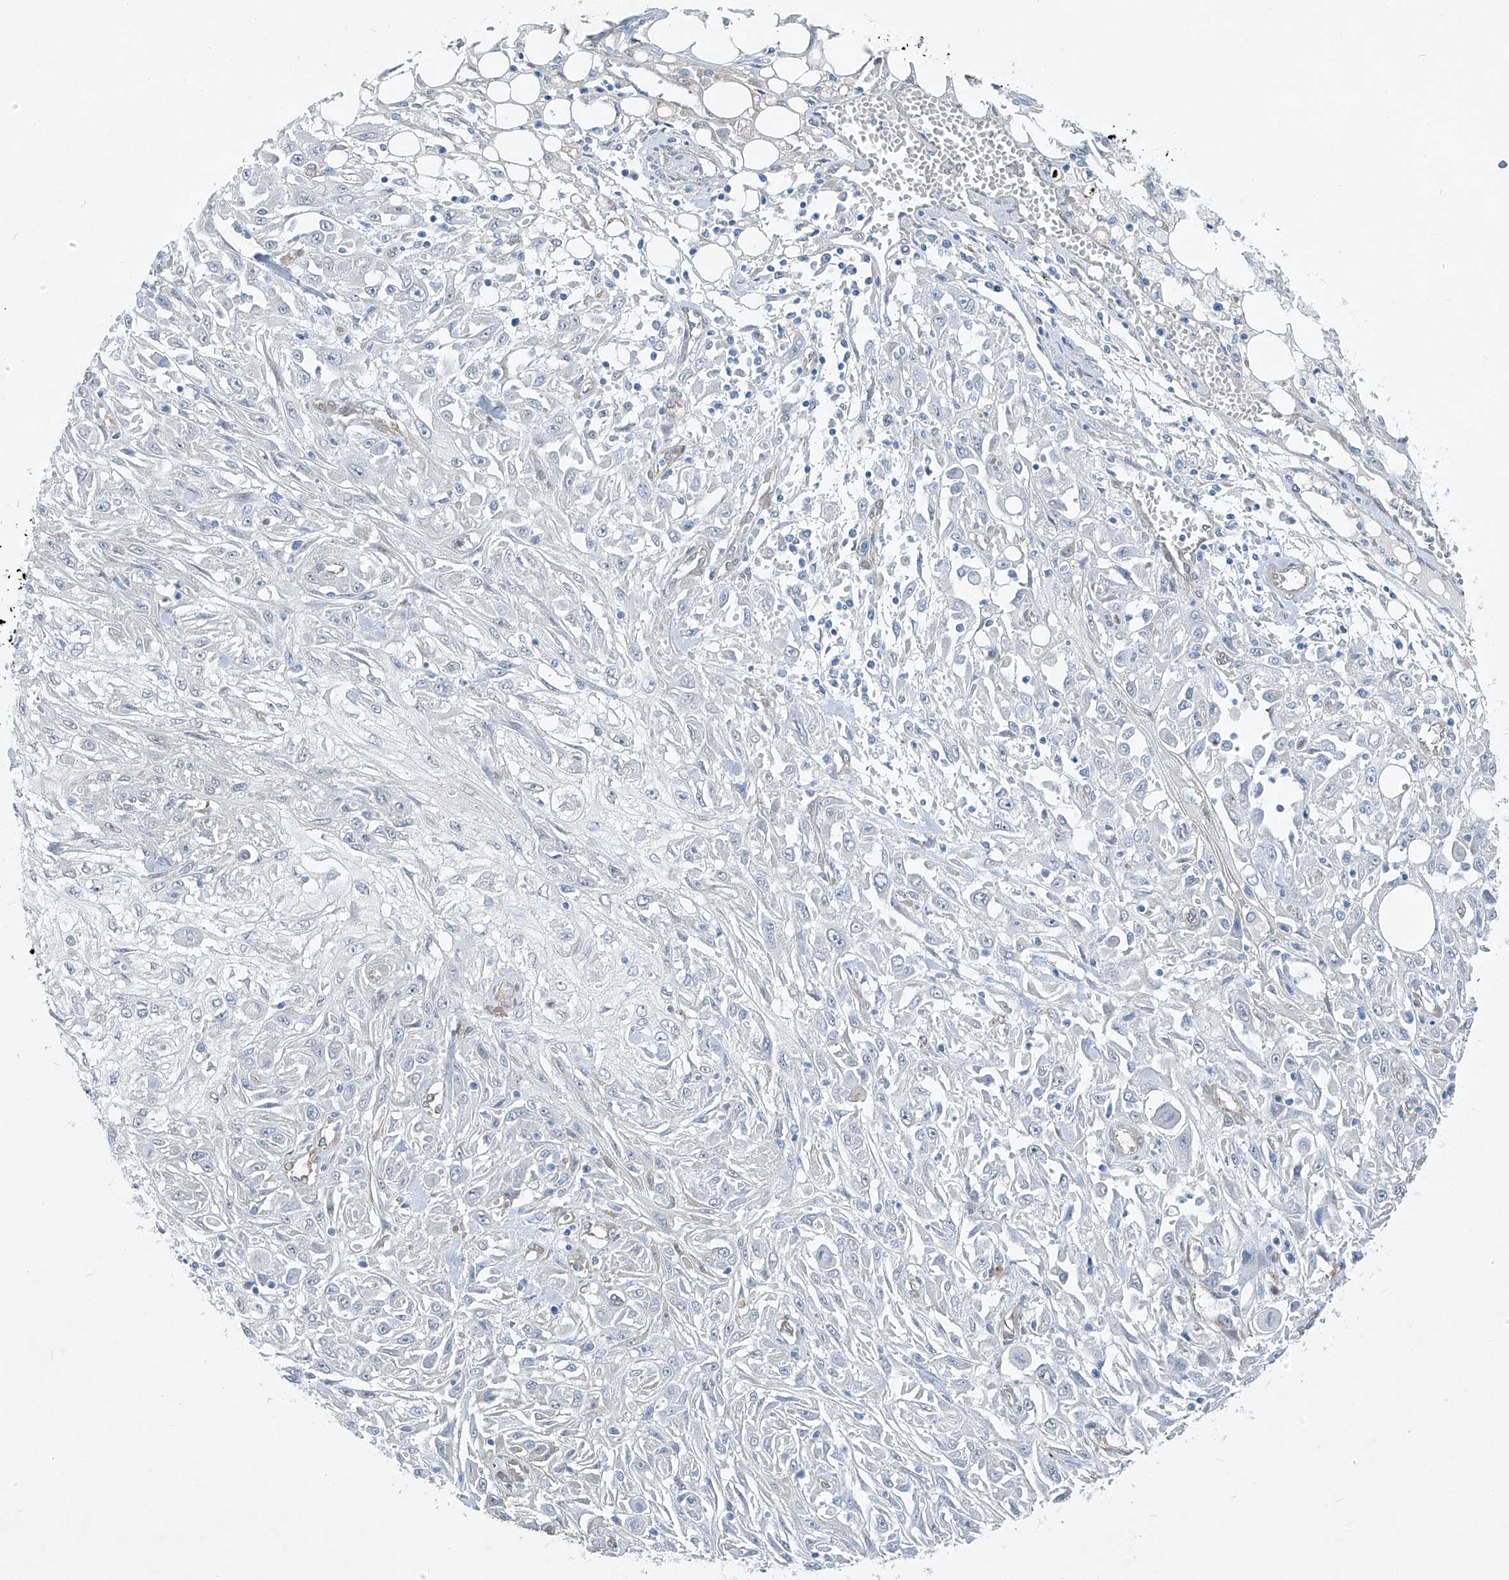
{"staining": {"intensity": "negative", "quantity": "none", "location": "none"}, "tissue": "skin cancer", "cell_type": "Tumor cells", "image_type": "cancer", "snomed": [{"axis": "morphology", "description": "Squamous cell carcinoma, NOS"}, {"axis": "morphology", "description": "Squamous cell carcinoma, metastatic, NOS"}, {"axis": "topography", "description": "Skin"}, {"axis": "topography", "description": "Lymph node"}], "caption": "High power microscopy micrograph of an IHC photomicrograph of skin metastatic squamous cell carcinoma, revealing no significant positivity in tumor cells.", "gene": "TNS2", "patient": {"sex": "male", "age": 75}}